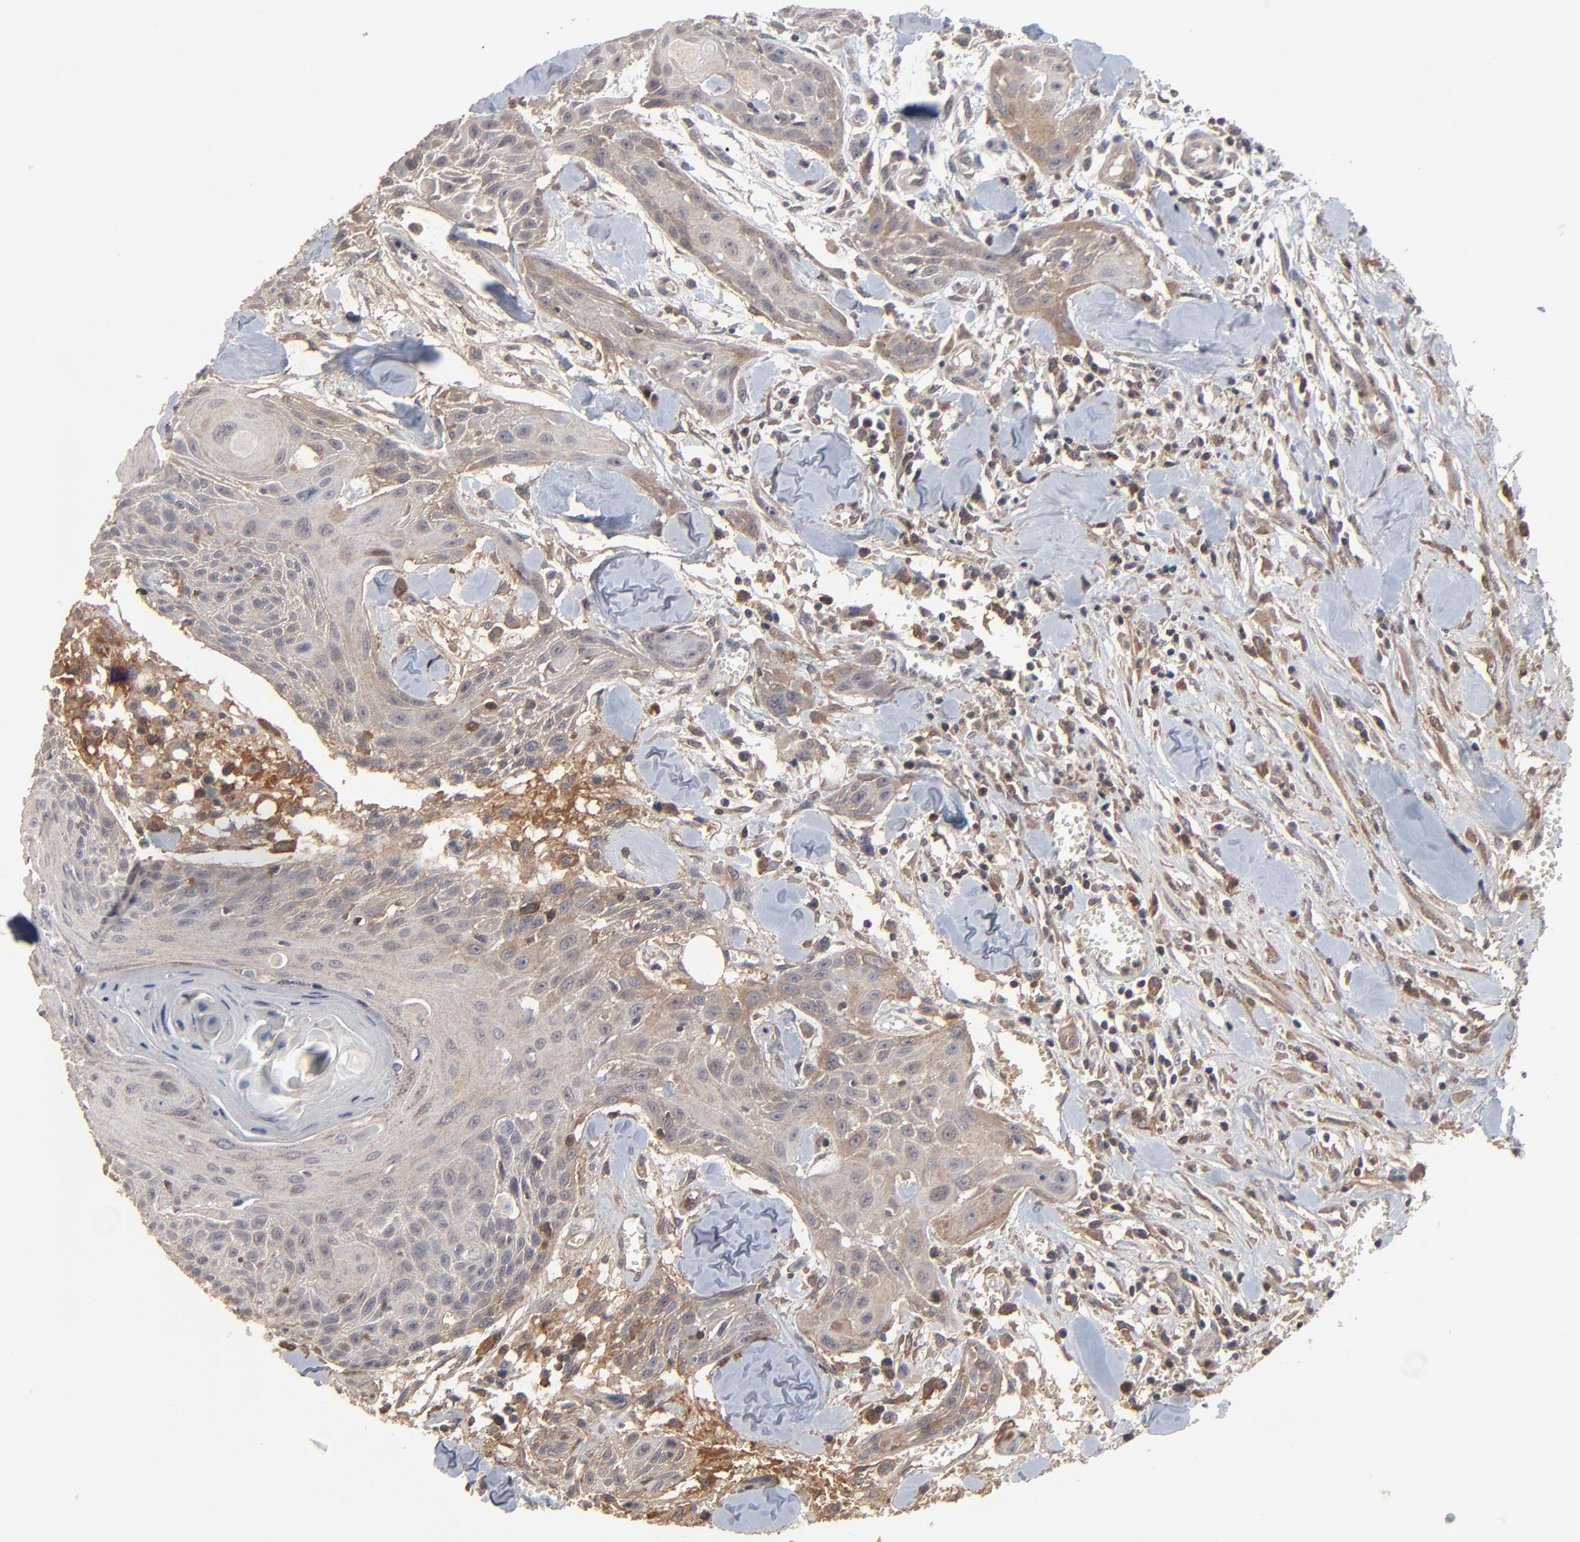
{"staining": {"intensity": "weak", "quantity": ">75%", "location": "cytoplasmic/membranous"}, "tissue": "head and neck cancer", "cell_type": "Tumor cells", "image_type": "cancer", "snomed": [{"axis": "morphology", "description": "Squamous cell carcinoma, NOS"}, {"axis": "morphology", "description": "Squamous cell carcinoma, metastatic, NOS"}, {"axis": "topography", "description": "Lymph node"}, {"axis": "topography", "description": "Salivary gland"}, {"axis": "topography", "description": "Head-Neck"}], "caption": "Protein expression by IHC shows weak cytoplasmic/membranous expression in about >75% of tumor cells in metastatic squamous cell carcinoma (head and neck).", "gene": "VPREB3", "patient": {"sex": "female", "age": 74}}